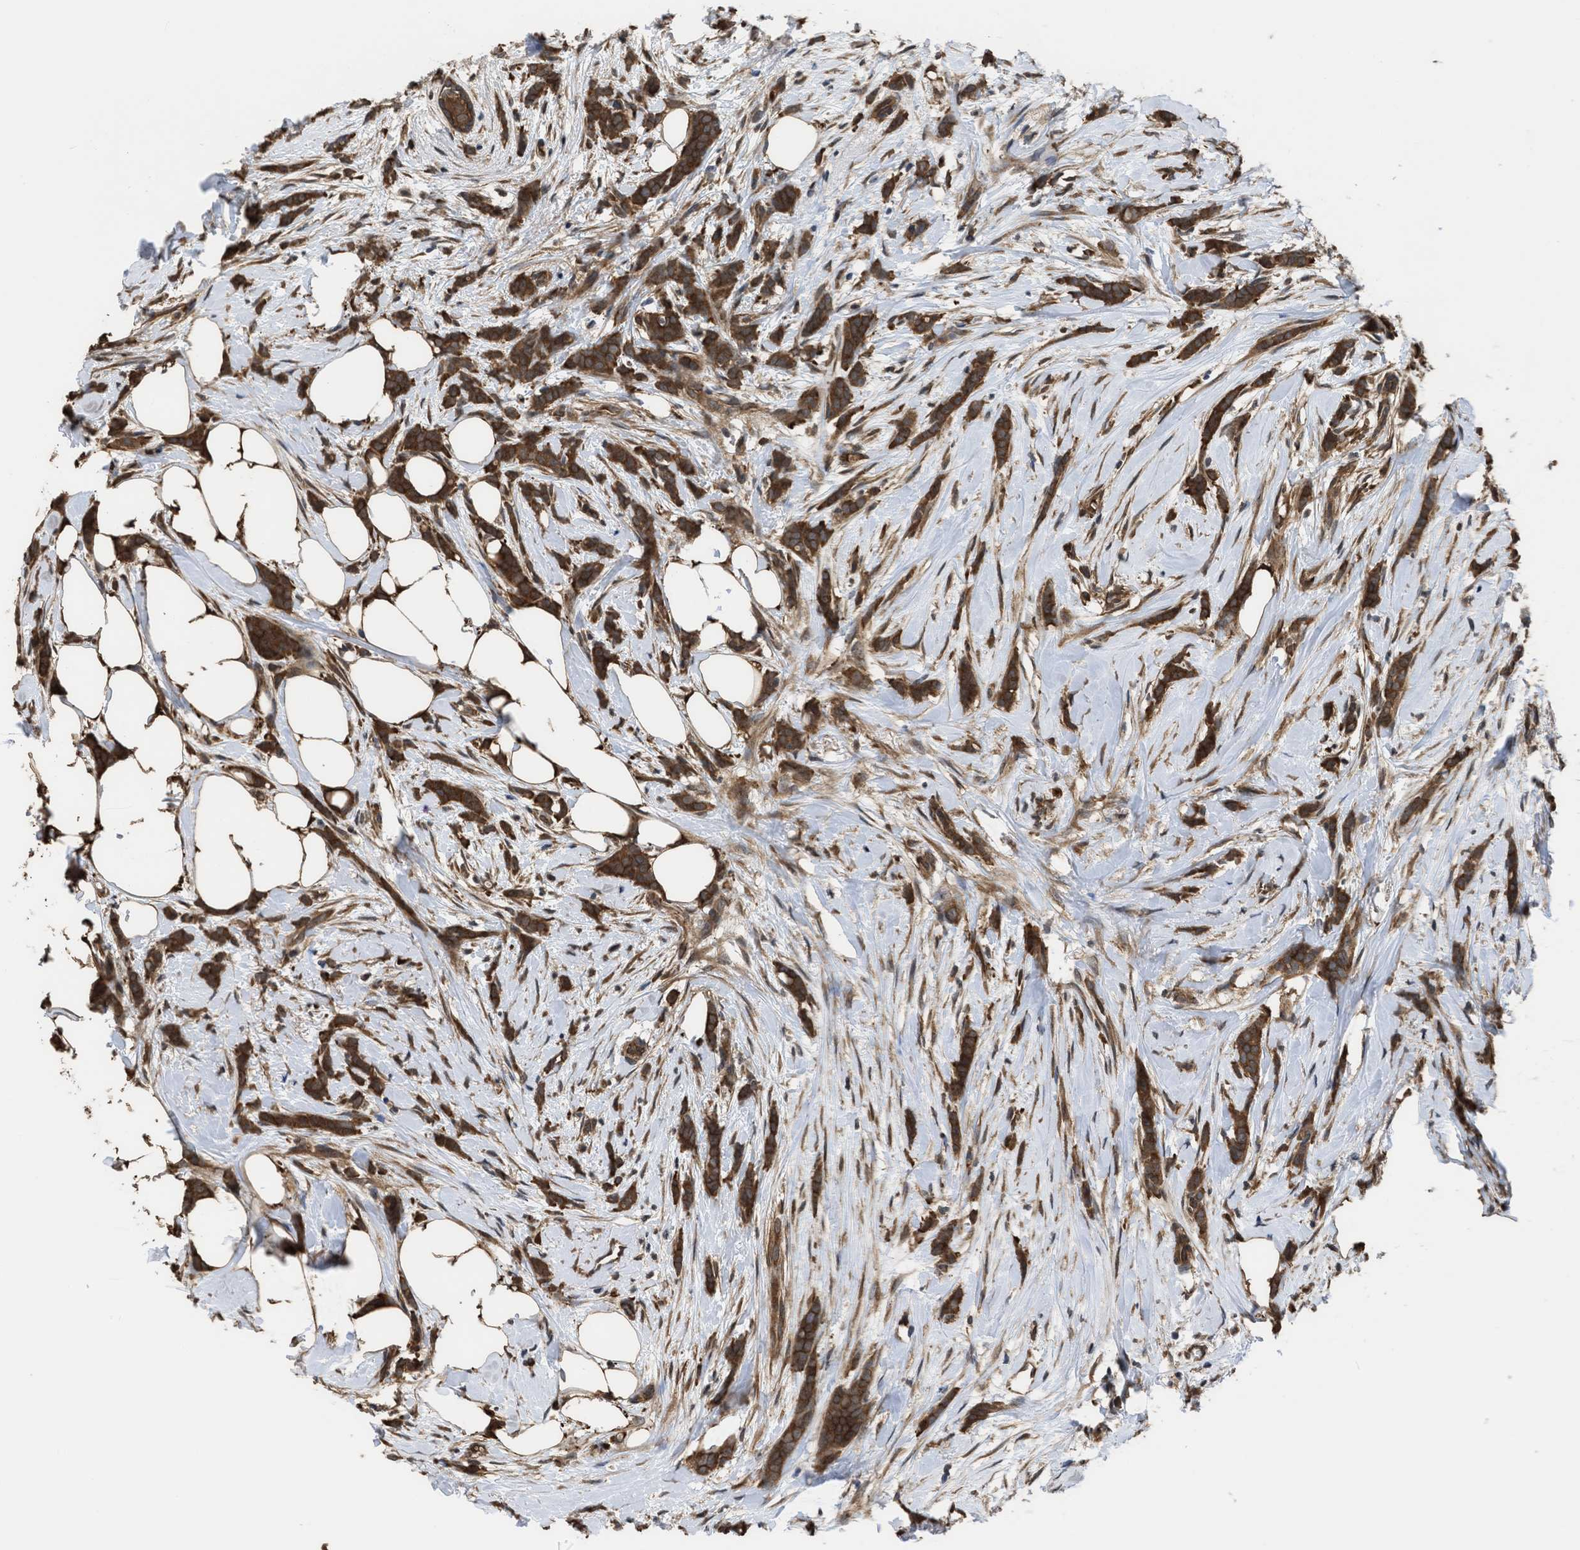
{"staining": {"intensity": "moderate", "quantity": ">75%", "location": "cytoplasmic/membranous"}, "tissue": "breast cancer", "cell_type": "Tumor cells", "image_type": "cancer", "snomed": [{"axis": "morphology", "description": "Lobular carcinoma, in situ"}, {"axis": "morphology", "description": "Lobular carcinoma"}, {"axis": "topography", "description": "Breast"}], "caption": "A brown stain labels moderate cytoplasmic/membranous positivity of a protein in human breast lobular carcinoma tumor cells.", "gene": "YWHAG", "patient": {"sex": "female", "age": 41}}